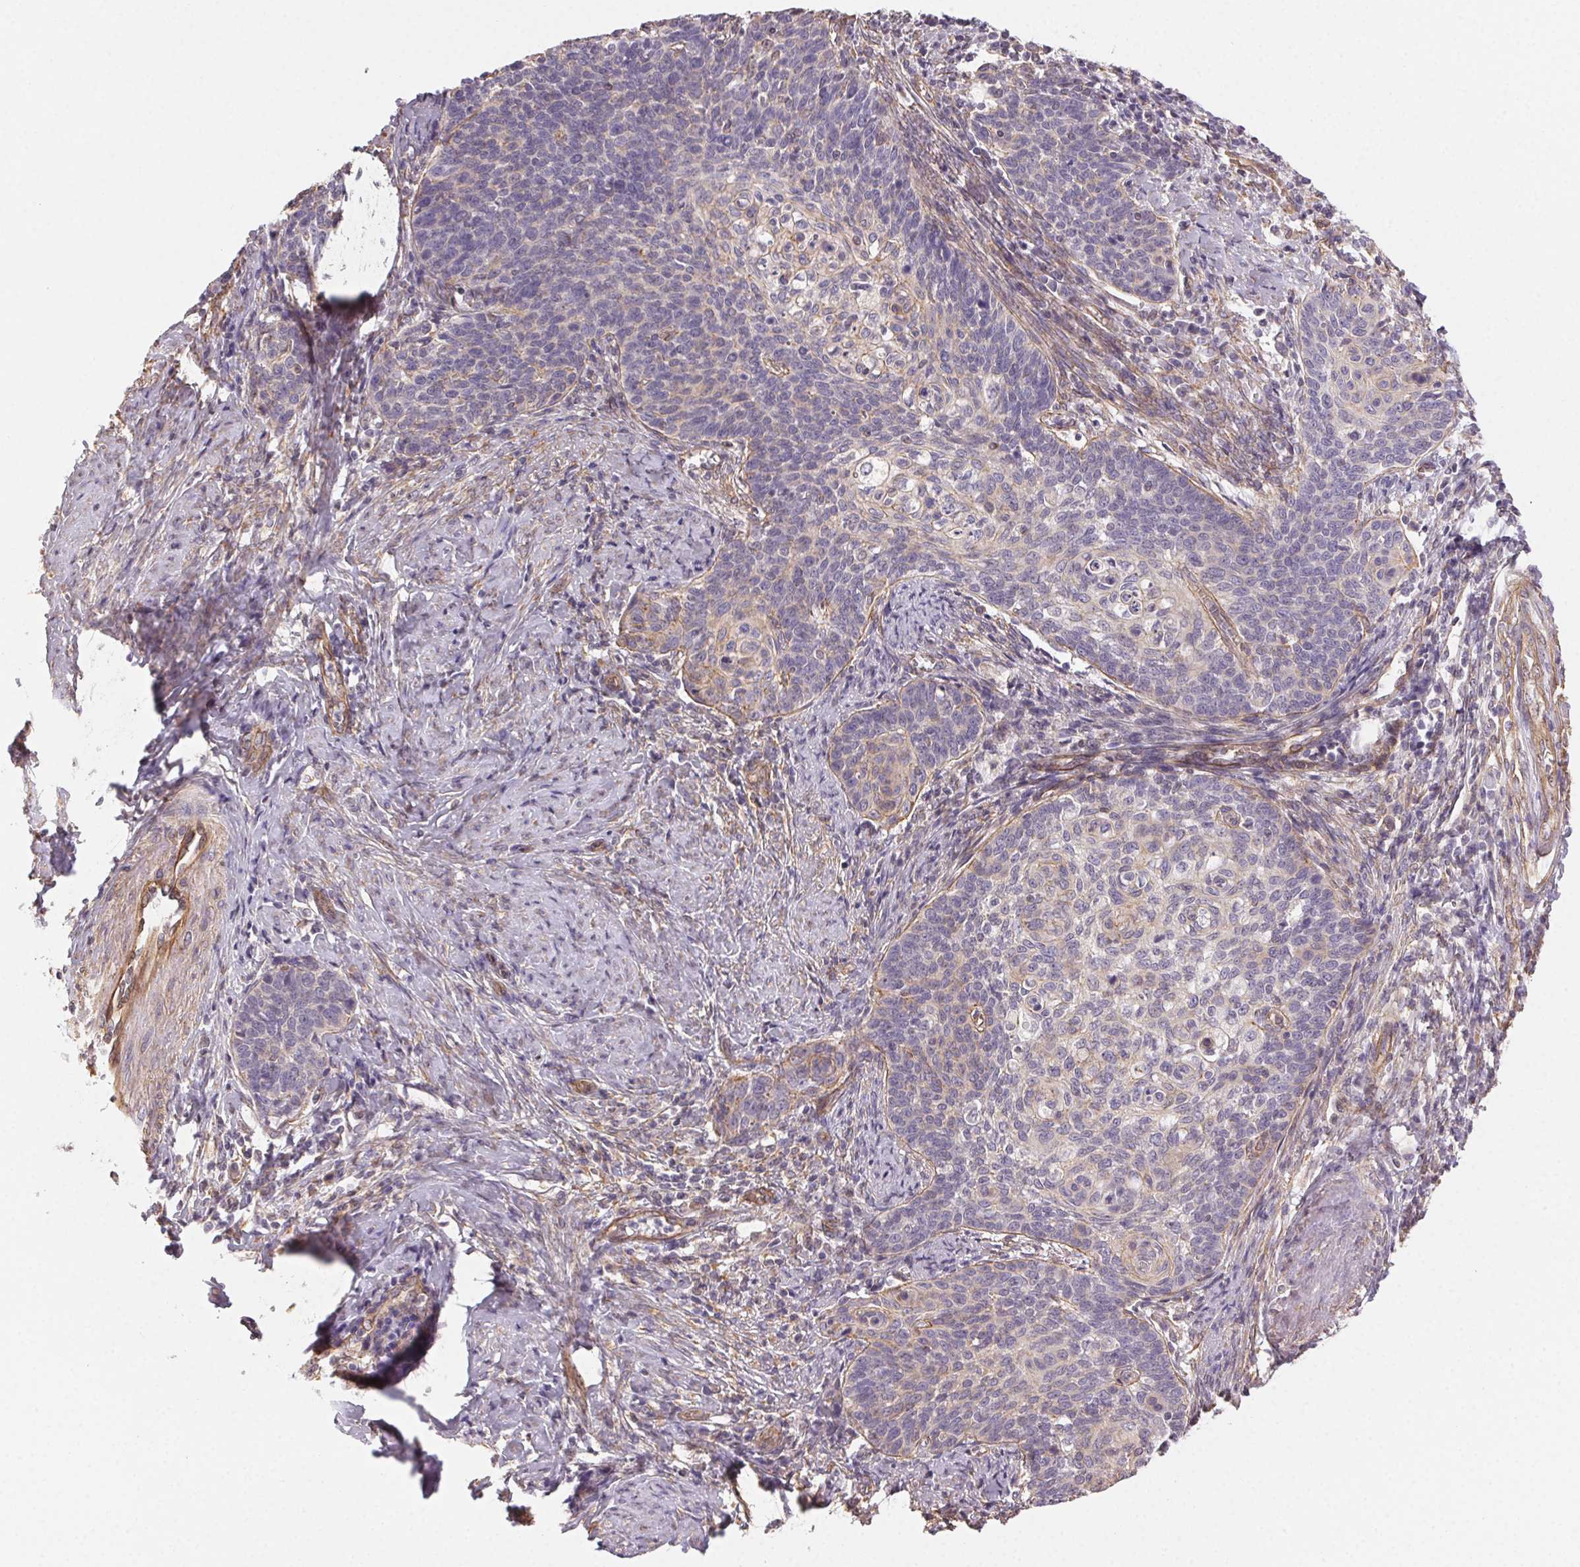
{"staining": {"intensity": "weak", "quantity": "<25%", "location": "cytoplasmic/membranous"}, "tissue": "cervical cancer", "cell_type": "Tumor cells", "image_type": "cancer", "snomed": [{"axis": "morphology", "description": "Normal tissue, NOS"}, {"axis": "morphology", "description": "Squamous cell carcinoma, NOS"}, {"axis": "topography", "description": "Cervix"}], "caption": "This is an immunohistochemistry (IHC) photomicrograph of human cervical cancer. There is no staining in tumor cells.", "gene": "PLA2G4F", "patient": {"sex": "female", "age": 39}}